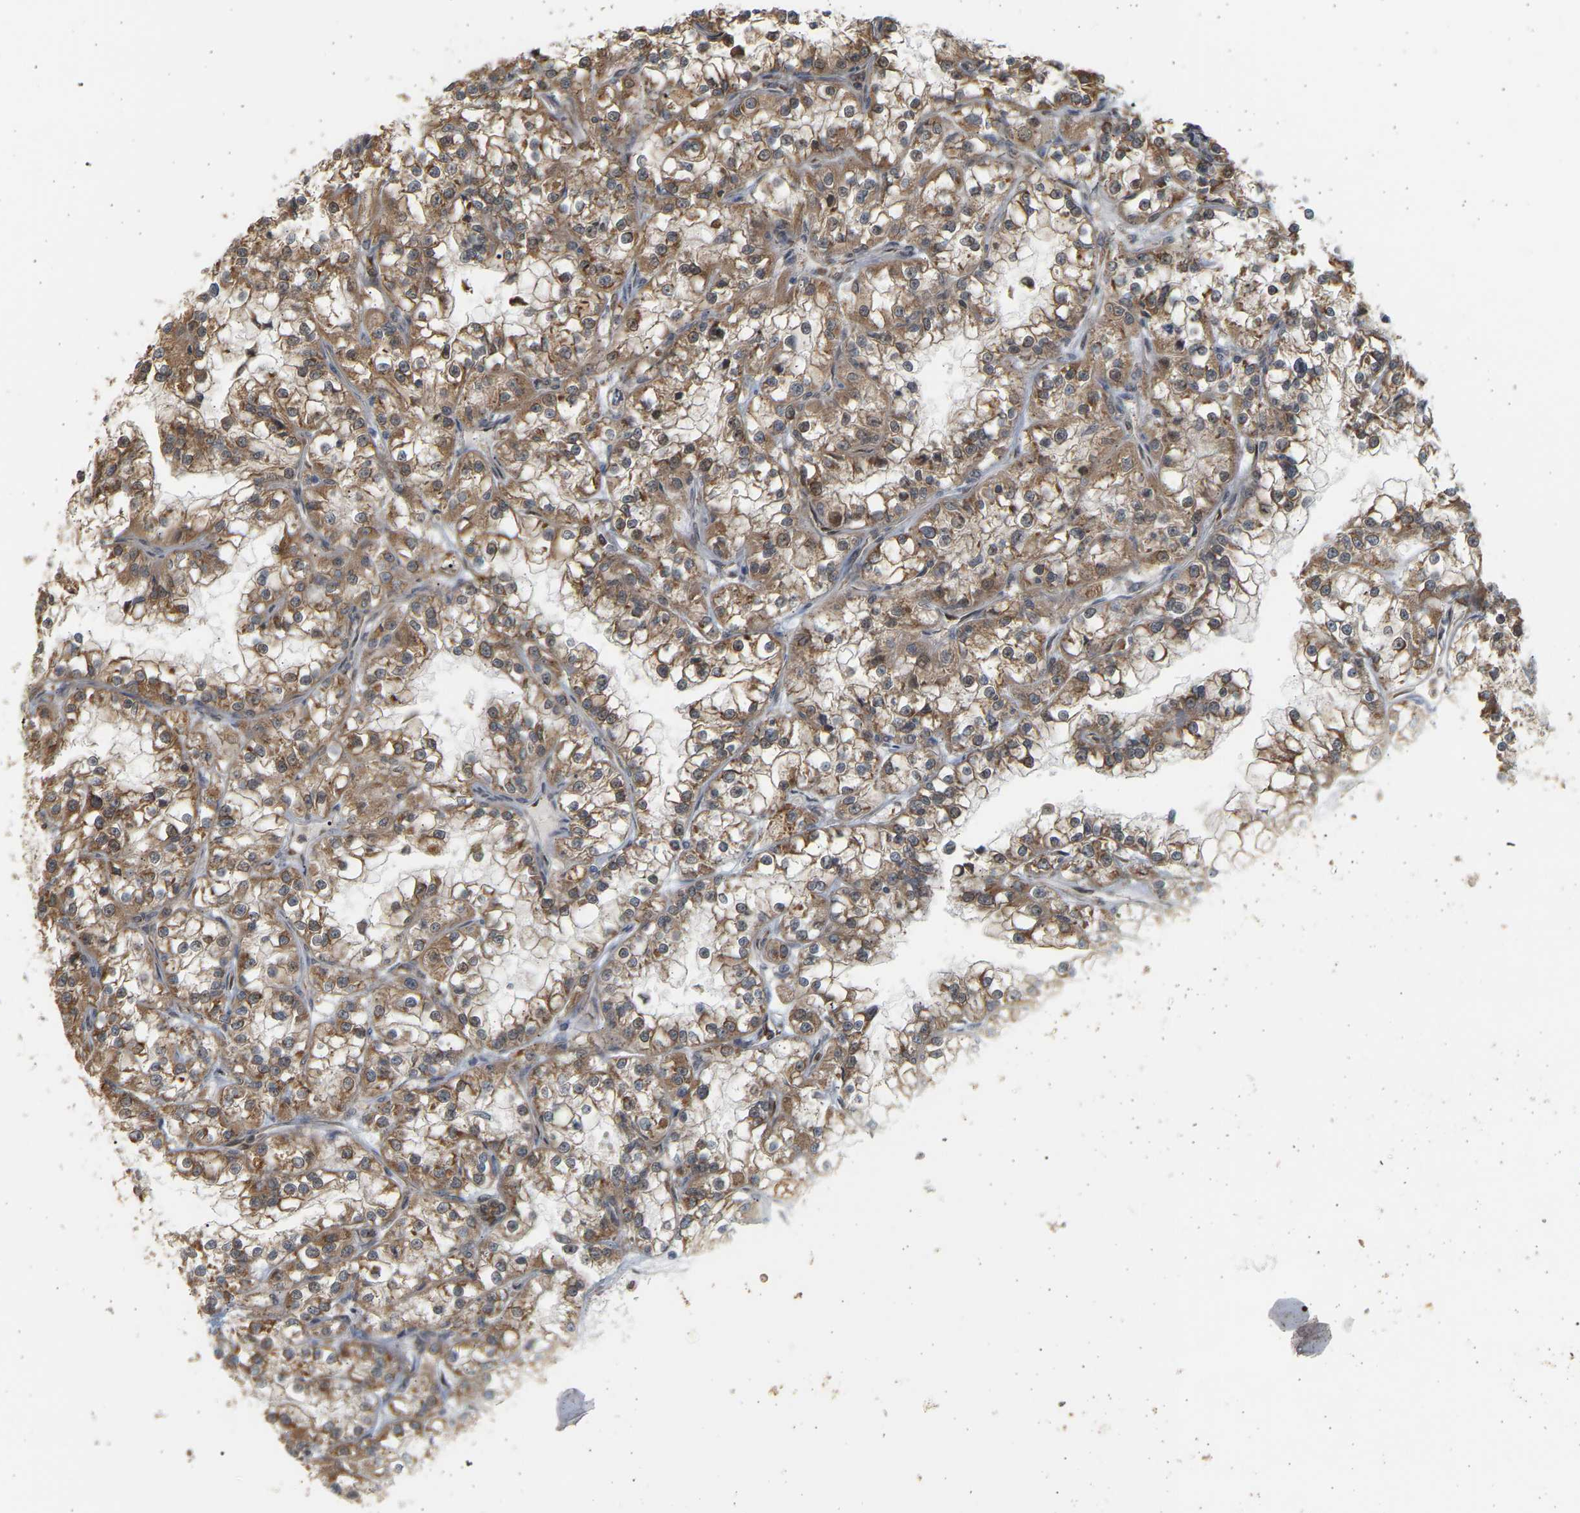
{"staining": {"intensity": "moderate", "quantity": ">75%", "location": "cytoplasmic/membranous"}, "tissue": "renal cancer", "cell_type": "Tumor cells", "image_type": "cancer", "snomed": [{"axis": "morphology", "description": "Adenocarcinoma, NOS"}, {"axis": "topography", "description": "Kidney"}], "caption": "About >75% of tumor cells in human renal adenocarcinoma reveal moderate cytoplasmic/membranous protein staining as visualized by brown immunohistochemical staining.", "gene": "B4GALT6", "patient": {"sex": "female", "age": 52}}